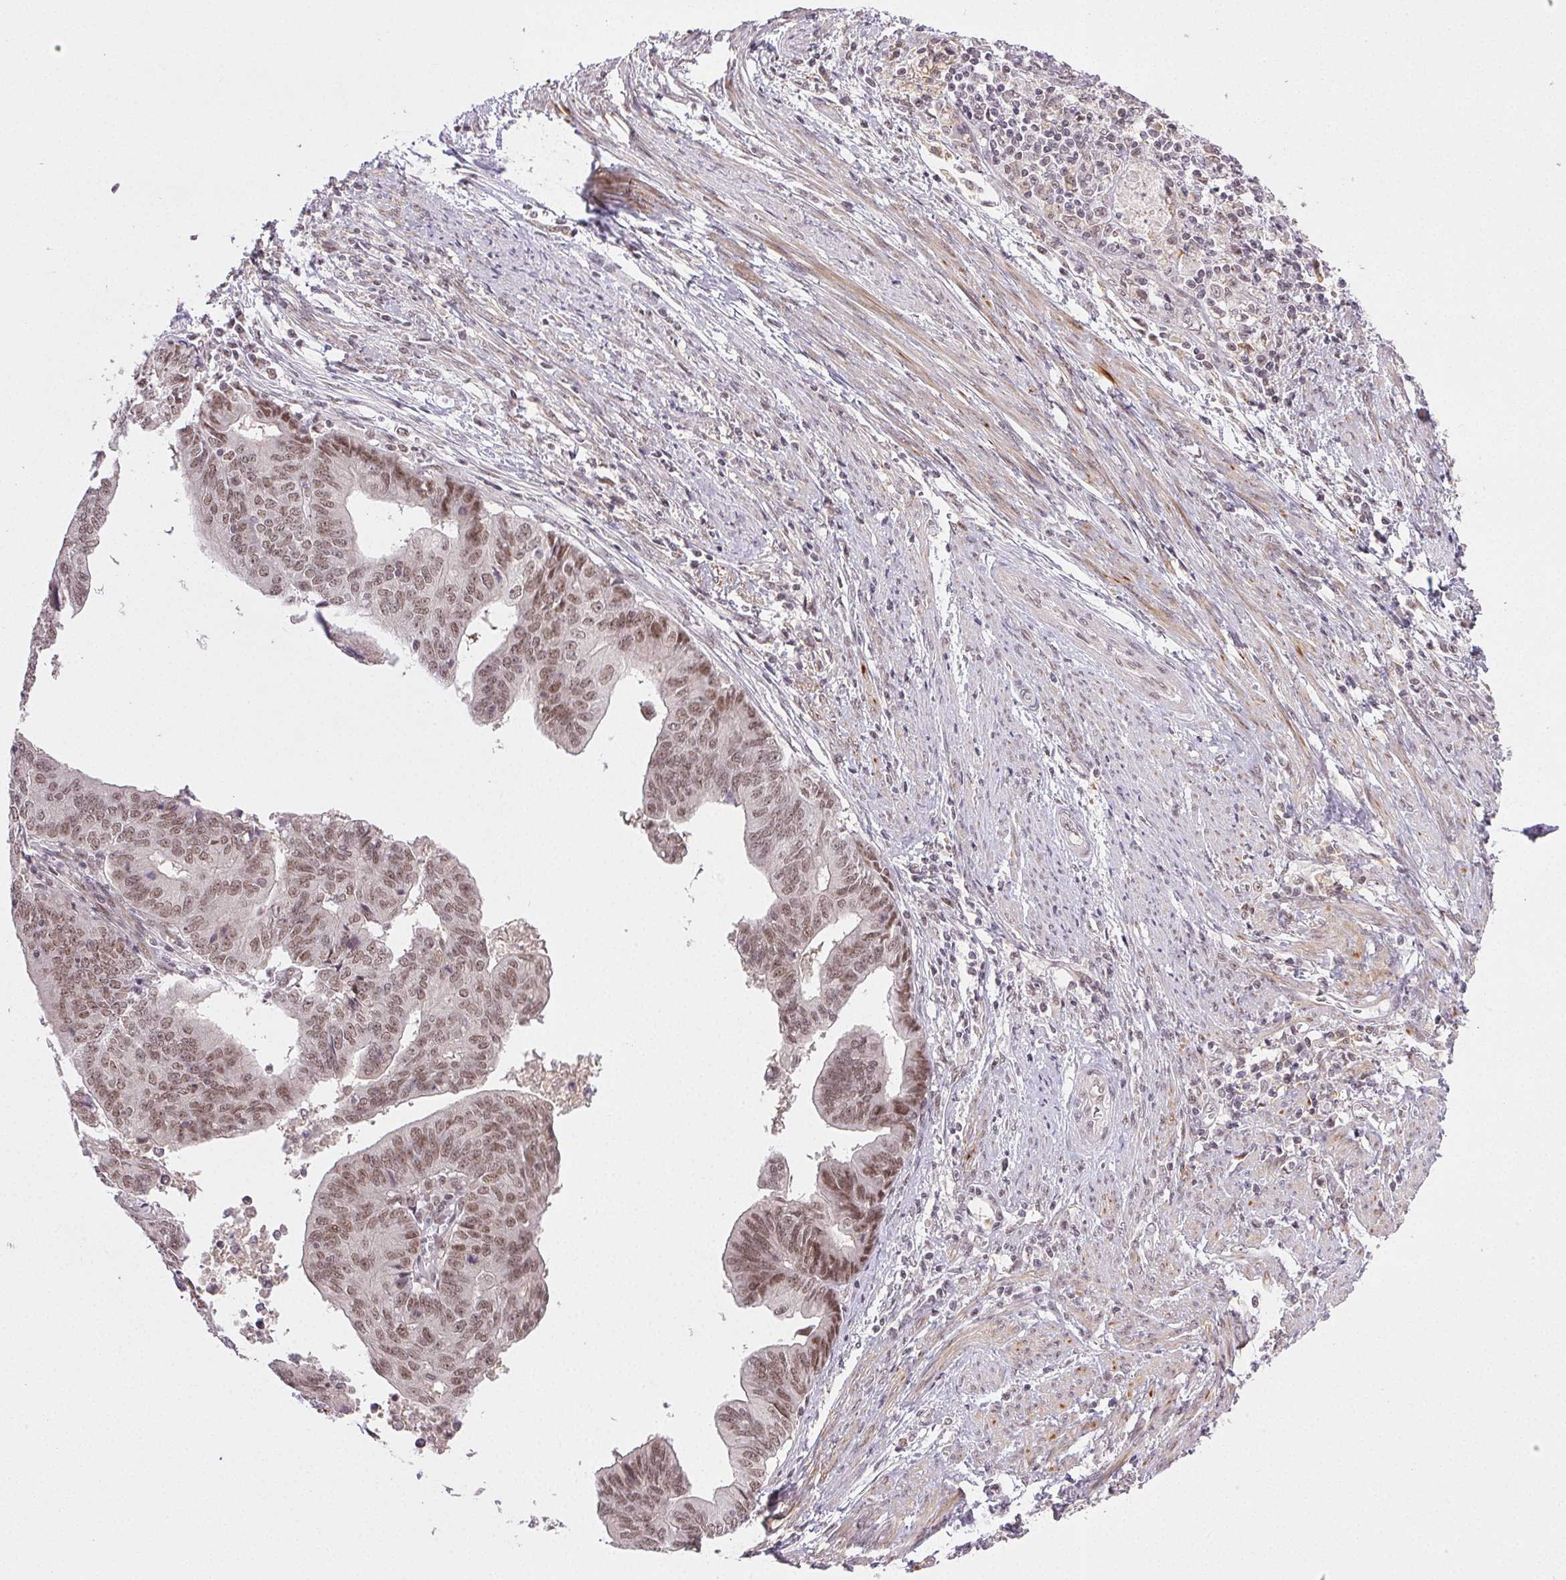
{"staining": {"intensity": "moderate", "quantity": ">75%", "location": "nuclear"}, "tissue": "endometrial cancer", "cell_type": "Tumor cells", "image_type": "cancer", "snomed": [{"axis": "morphology", "description": "Adenocarcinoma, NOS"}, {"axis": "topography", "description": "Endometrium"}], "caption": "Human endometrial cancer (adenocarcinoma) stained for a protein (brown) reveals moderate nuclear positive positivity in approximately >75% of tumor cells.", "gene": "PRPF18", "patient": {"sex": "female", "age": 65}}